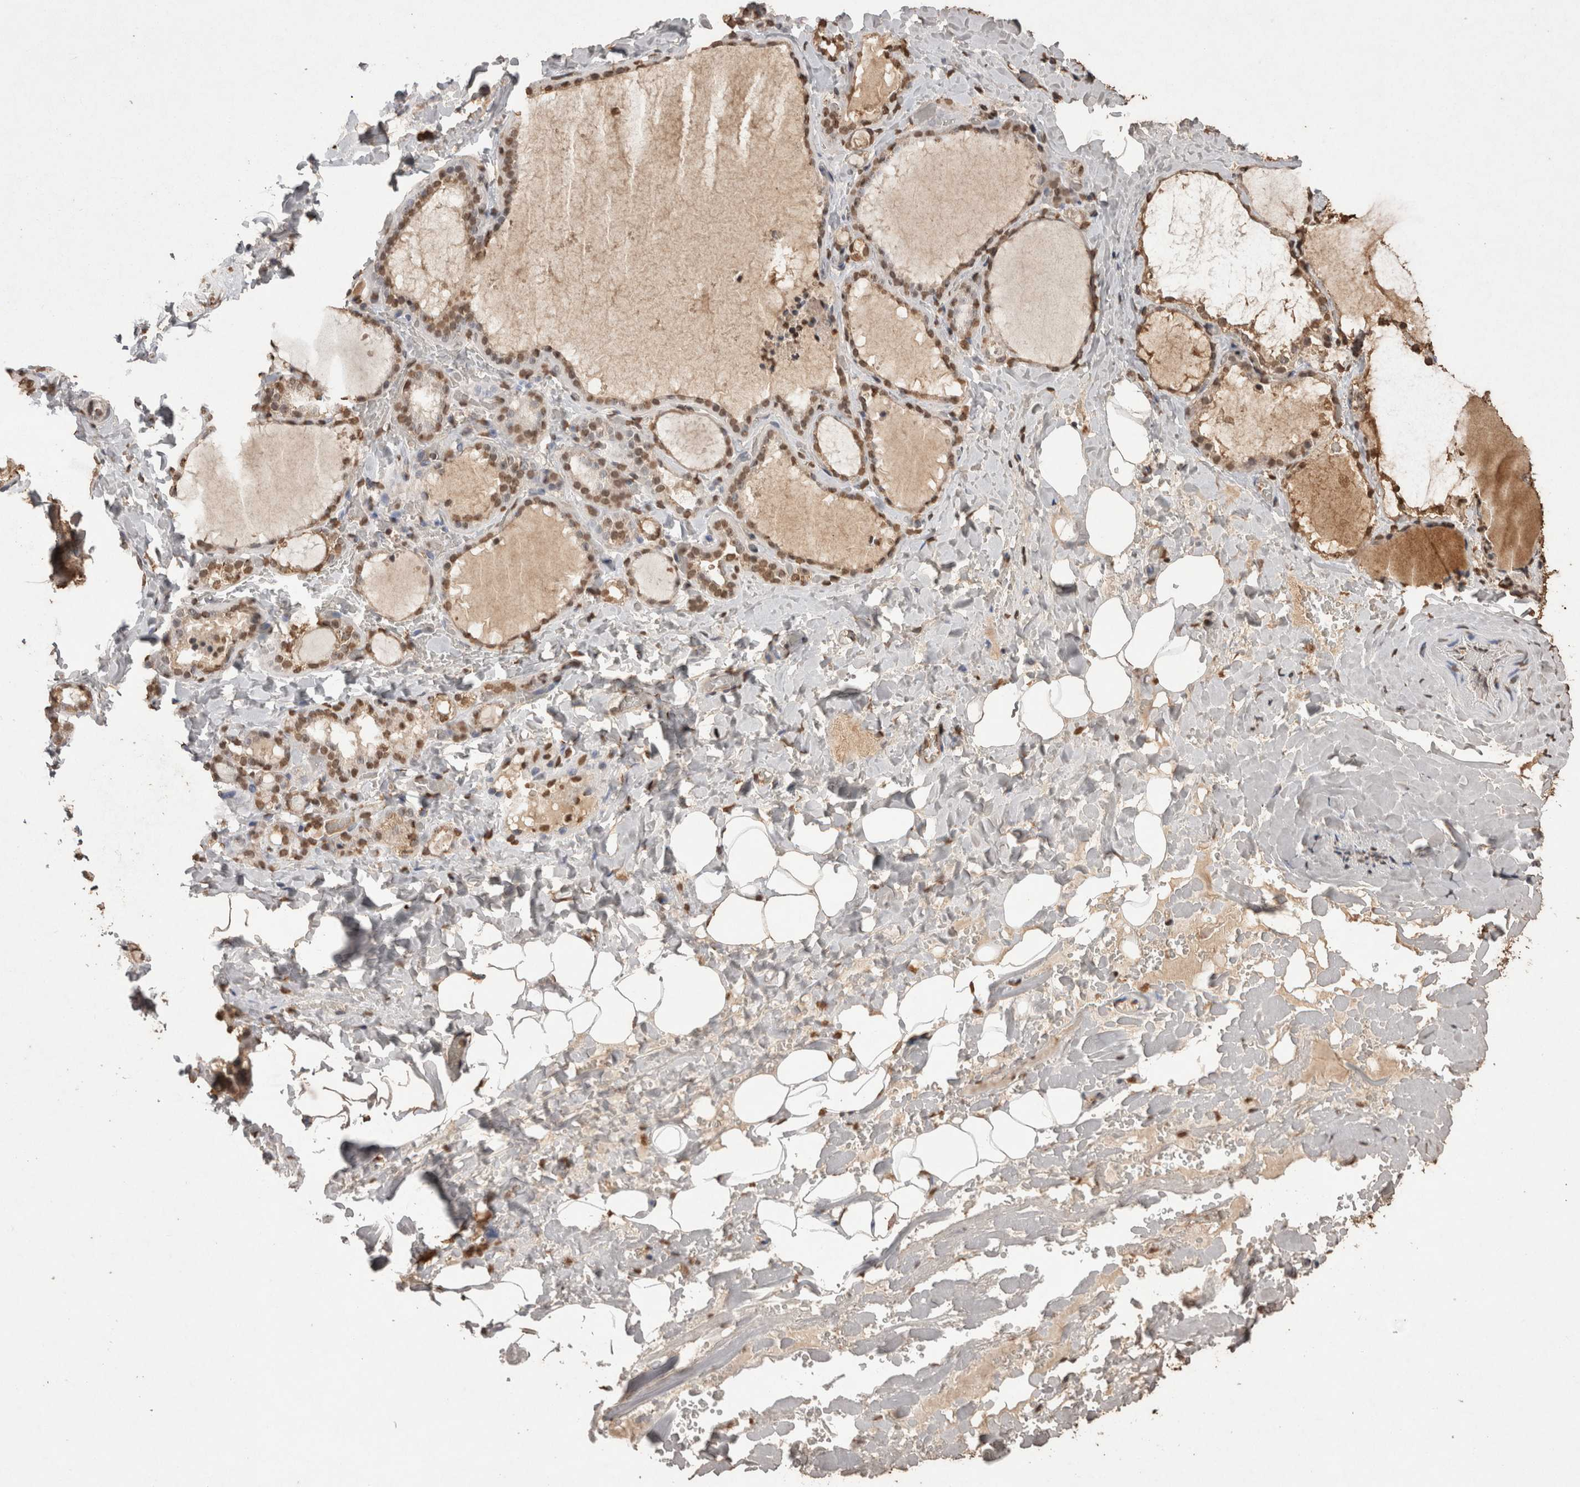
{"staining": {"intensity": "moderate", "quantity": "25%-75%", "location": "nuclear"}, "tissue": "thyroid gland", "cell_type": "Glandular cells", "image_type": "normal", "snomed": [{"axis": "morphology", "description": "Normal tissue, NOS"}, {"axis": "topography", "description": "Thyroid gland"}], "caption": "This micrograph shows normal thyroid gland stained with immunohistochemistry to label a protein in brown. The nuclear of glandular cells show moderate positivity for the protein. Nuclei are counter-stained blue.", "gene": "POU5F1", "patient": {"sex": "female", "age": 22}}